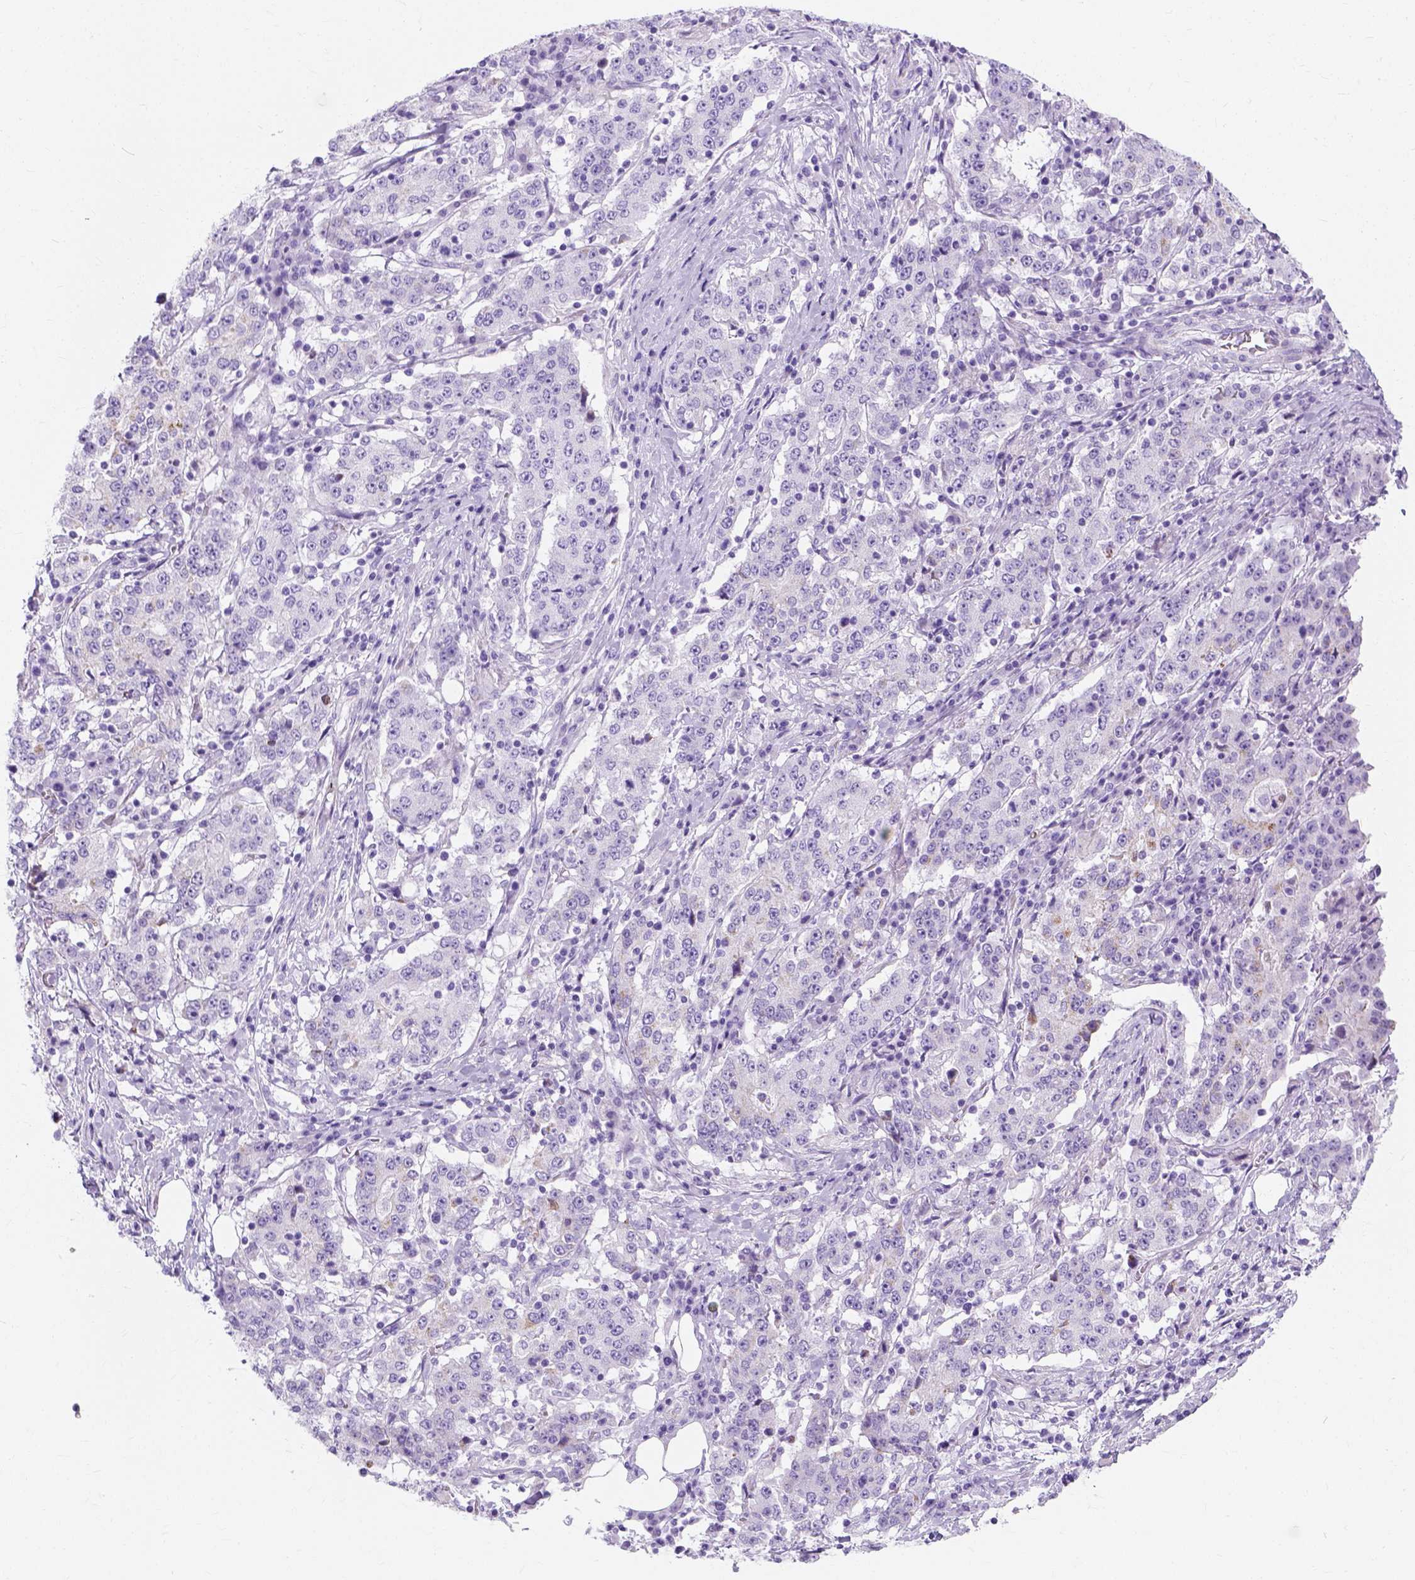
{"staining": {"intensity": "moderate", "quantity": "<25%", "location": "cytoplasmic/membranous"}, "tissue": "stomach cancer", "cell_type": "Tumor cells", "image_type": "cancer", "snomed": [{"axis": "morphology", "description": "Adenocarcinoma, NOS"}, {"axis": "topography", "description": "Stomach"}], "caption": "A micrograph showing moderate cytoplasmic/membranous expression in about <25% of tumor cells in stomach cancer, as visualized by brown immunohistochemical staining.", "gene": "MYH15", "patient": {"sex": "male", "age": 59}}